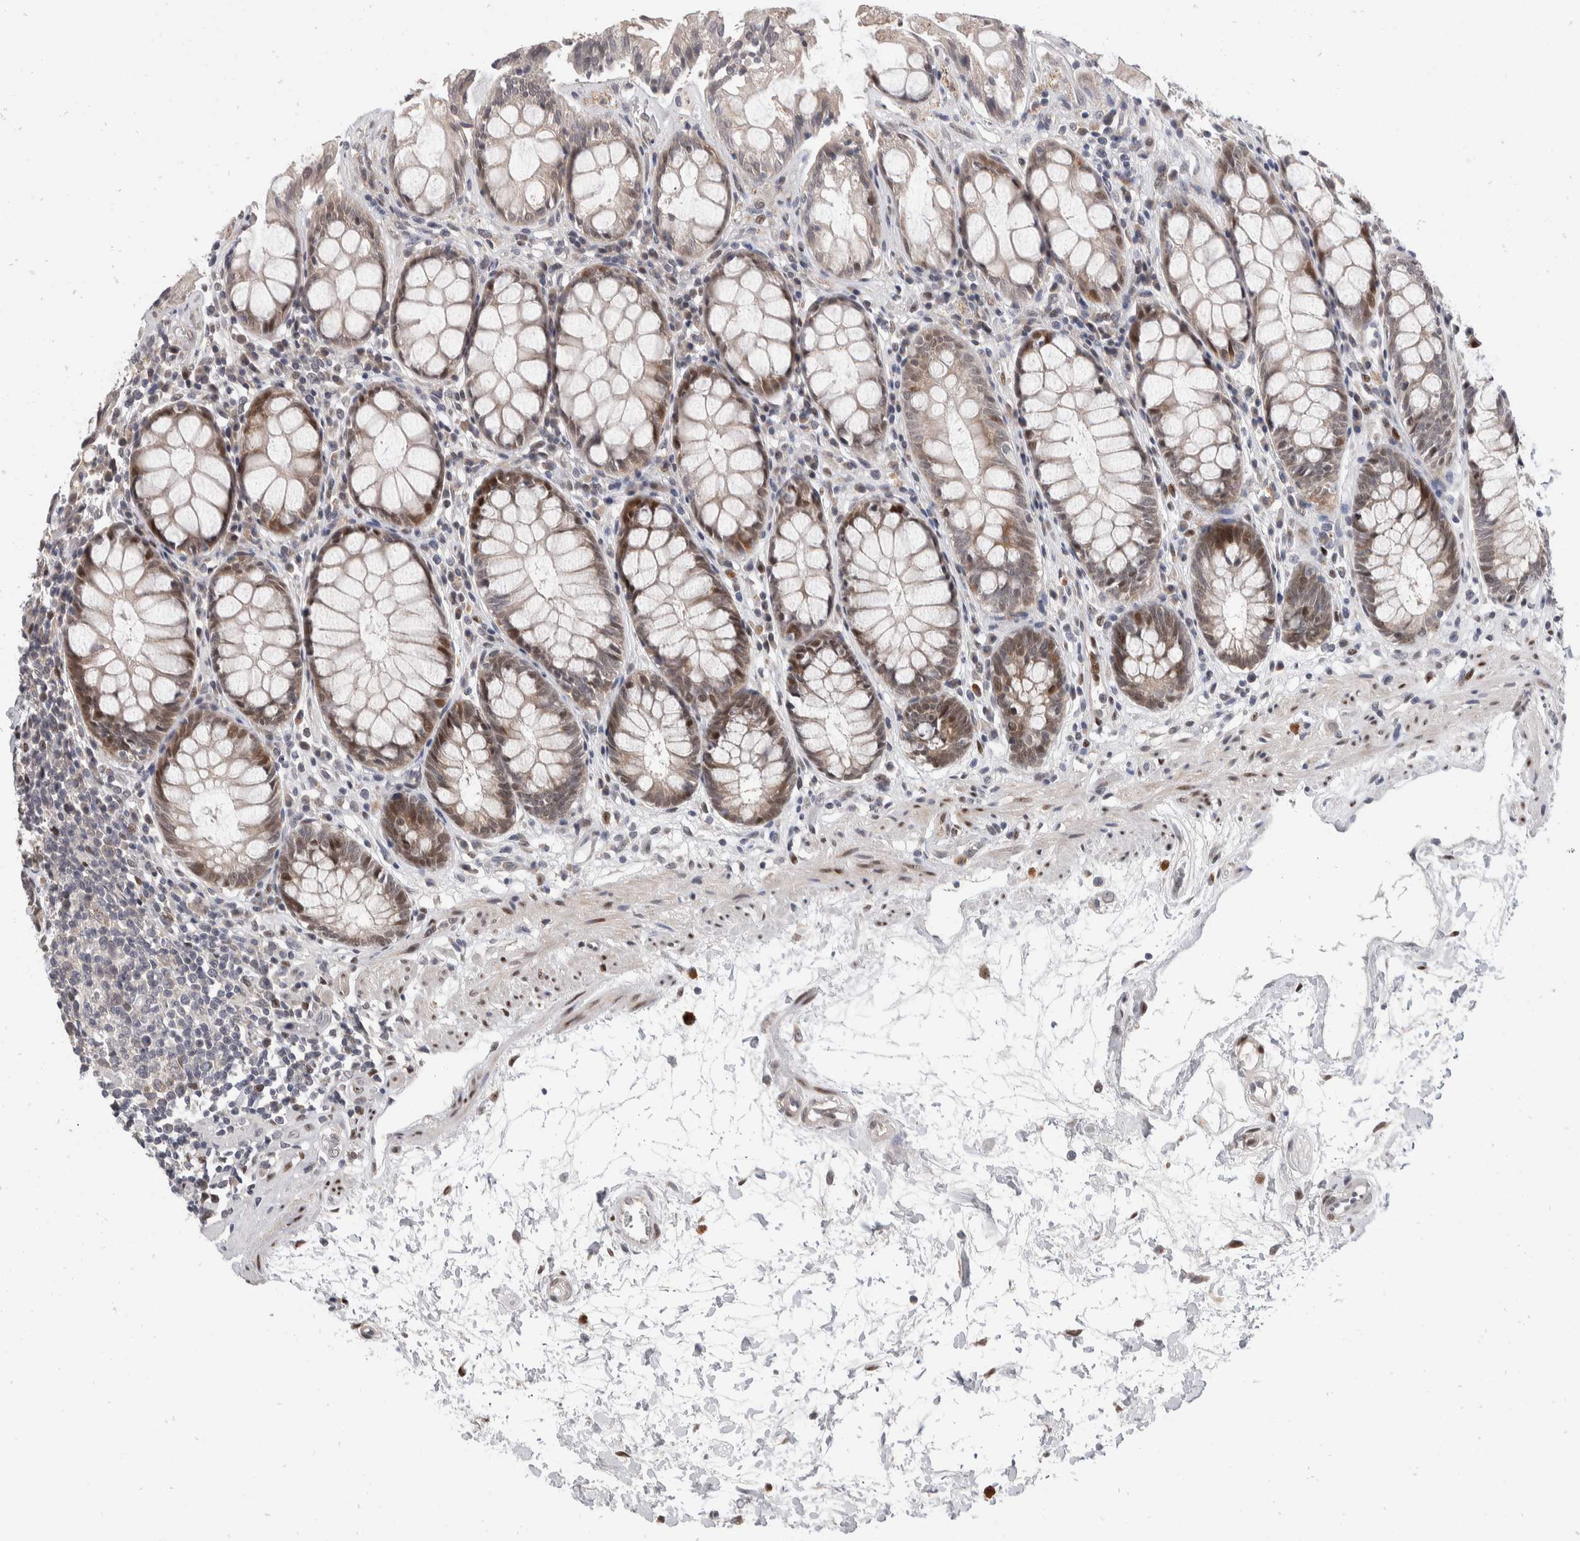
{"staining": {"intensity": "moderate", "quantity": "25%-75%", "location": "cytoplasmic/membranous,nuclear"}, "tissue": "rectum", "cell_type": "Glandular cells", "image_type": "normal", "snomed": [{"axis": "morphology", "description": "Normal tissue, NOS"}, {"axis": "topography", "description": "Rectum"}], "caption": "Immunohistochemical staining of unremarkable human rectum shows 25%-75% levels of moderate cytoplasmic/membranous,nuclear protein staining in about 25%-75% of glandular cells.", "gene": "ZNF703", "patient": {"sex": "male", "age": 64}}